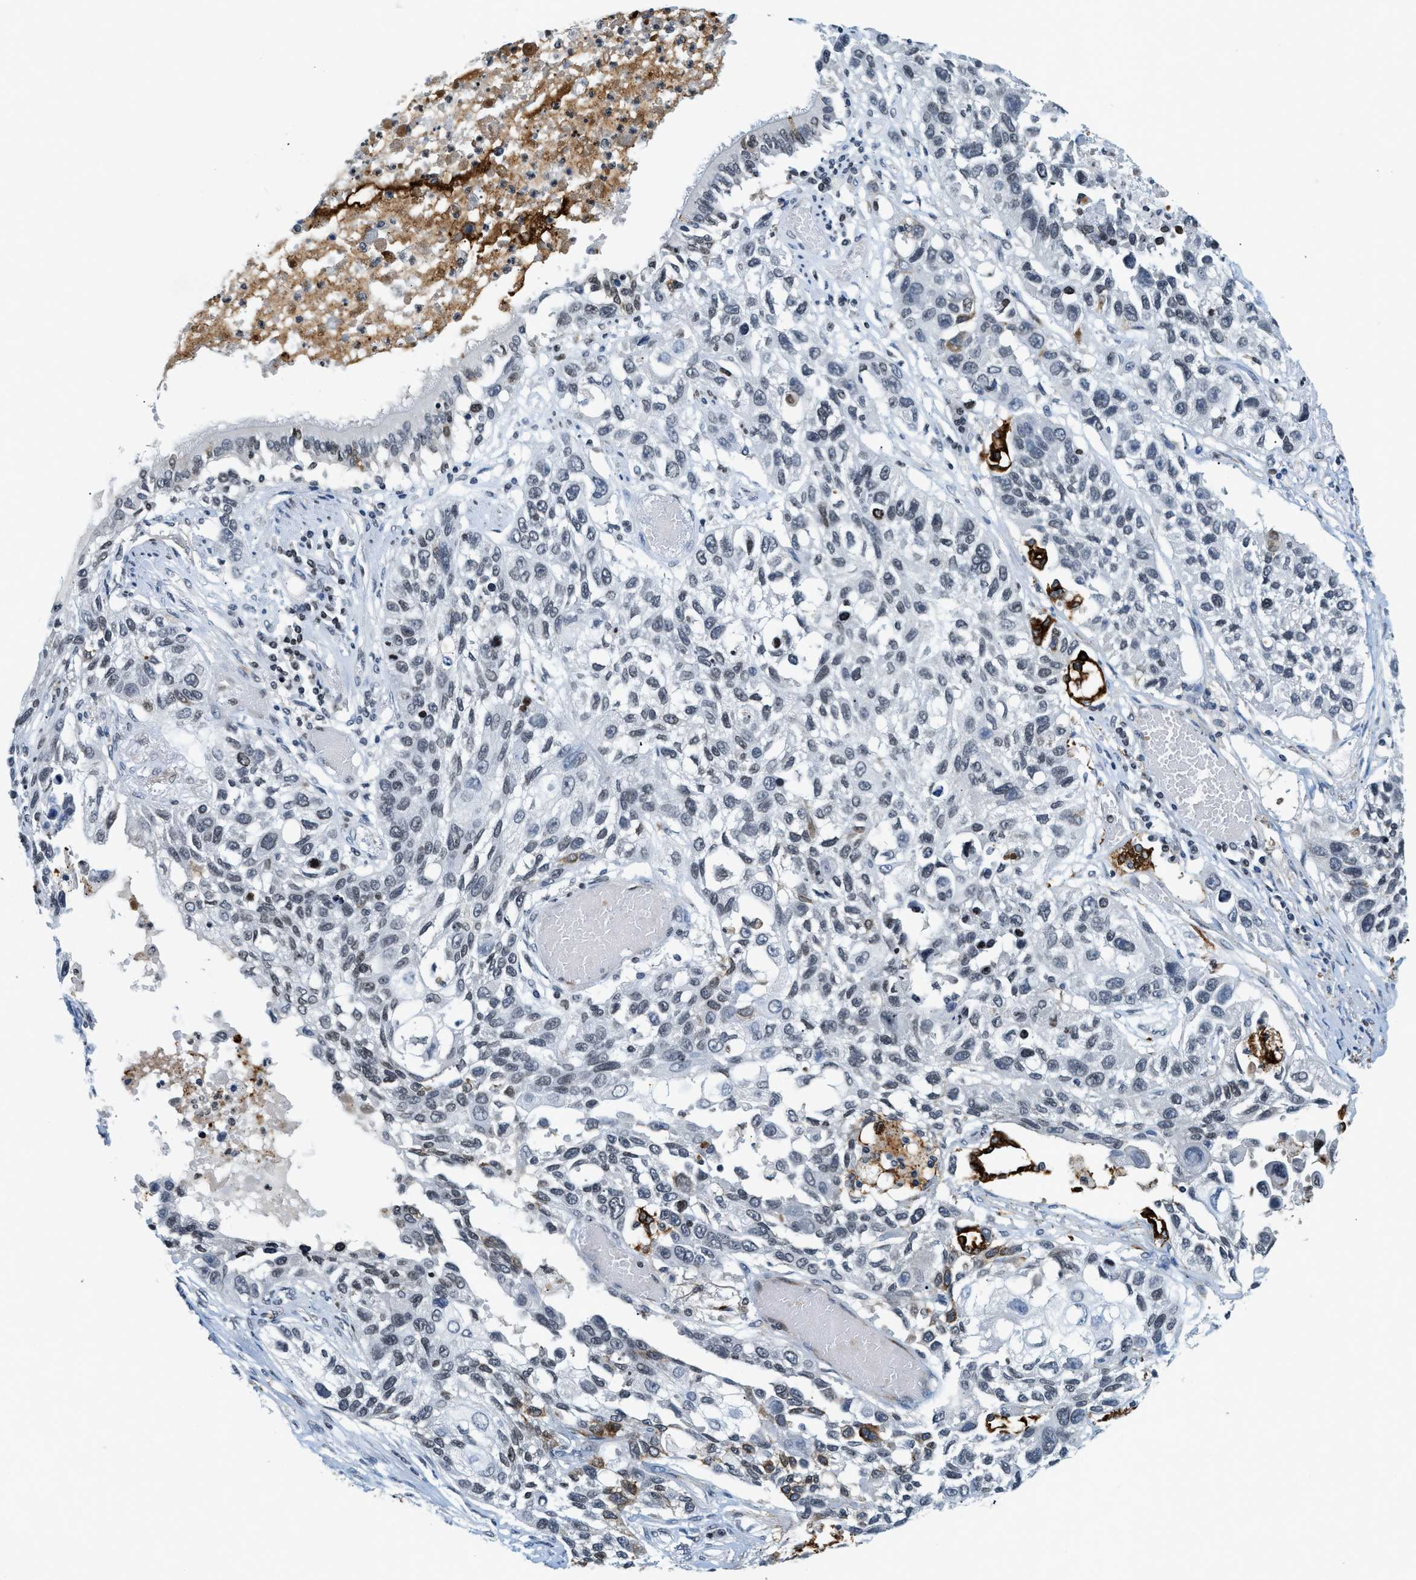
{"staining": {"intensity": "negative", "quantity": "none", "location": "none"}, "tissue": "lung cancer", "cell_type": "Tumor cells", "image_type": "cancer", "snomed": [{"axis": "morphology", "description": "Squamous cell carcinoma, NOS"}, {"axis": "topography", "description": "Lung"}], "caption": "This is an IHC photomicrograph of human squamous cell carcinoma (lung). There is no positivity in tumor cells.", "gene": "UVRAG", "patient": {"sex": "male", "age": 71}}